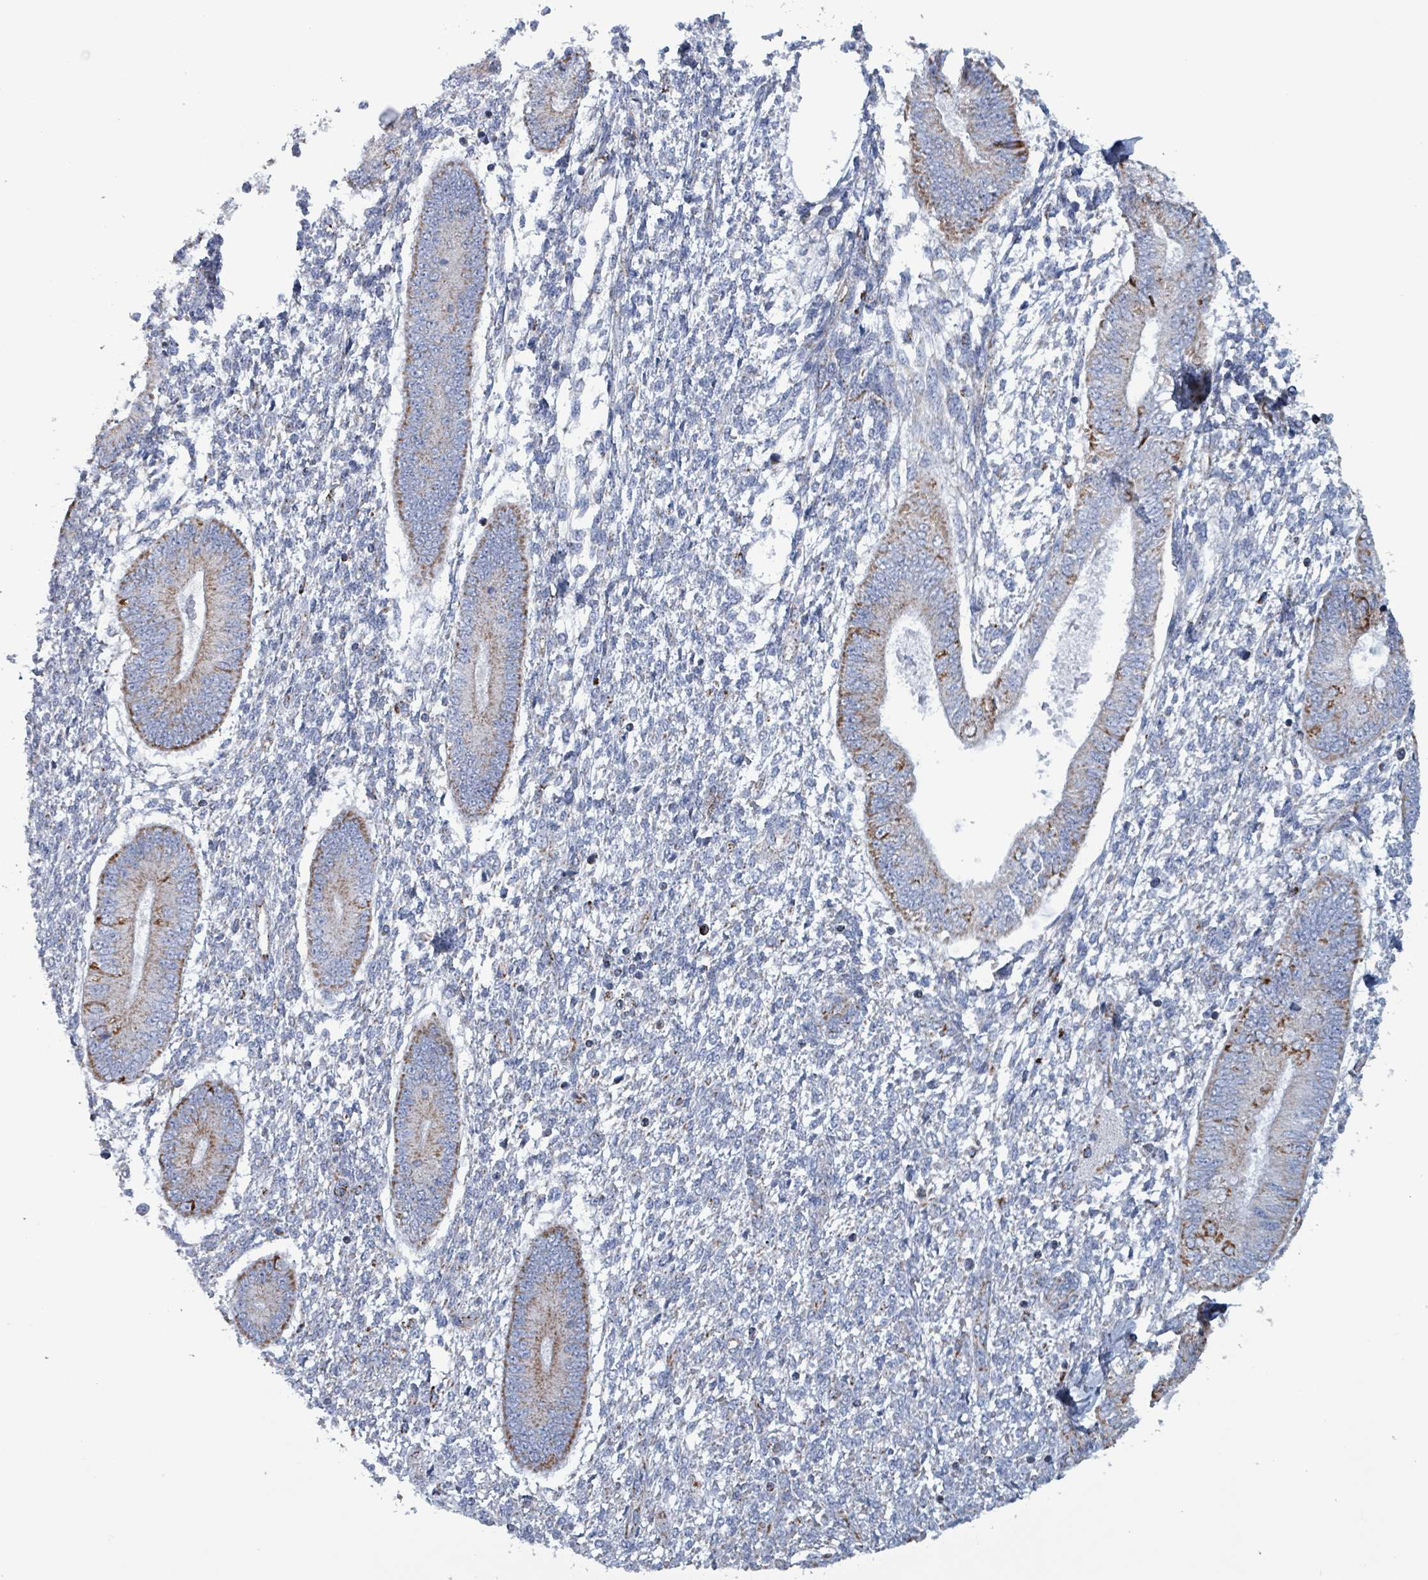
{"staining": {"intensity": "negative", "quantity": "none", "location": "none"}, "tissue": "endometrium", "cell_type": "Cells in endometrial stroma", "image_type": "normal", "snomed": [{"axis": "morphology", "description": "Normal tissue, NOS"}, {"axis": "topography", "description": "Endometrium"}], "caption": "Cells in endometrial stroma show no significant protein staining in normal endometrium. (DAB (3,3'-diaminobenzidine) immunohistochemistry visualized using brightfield microscopy, high magnification).", "gene": "IDH3B", "patient": {"sex": "female", "age": 49}}